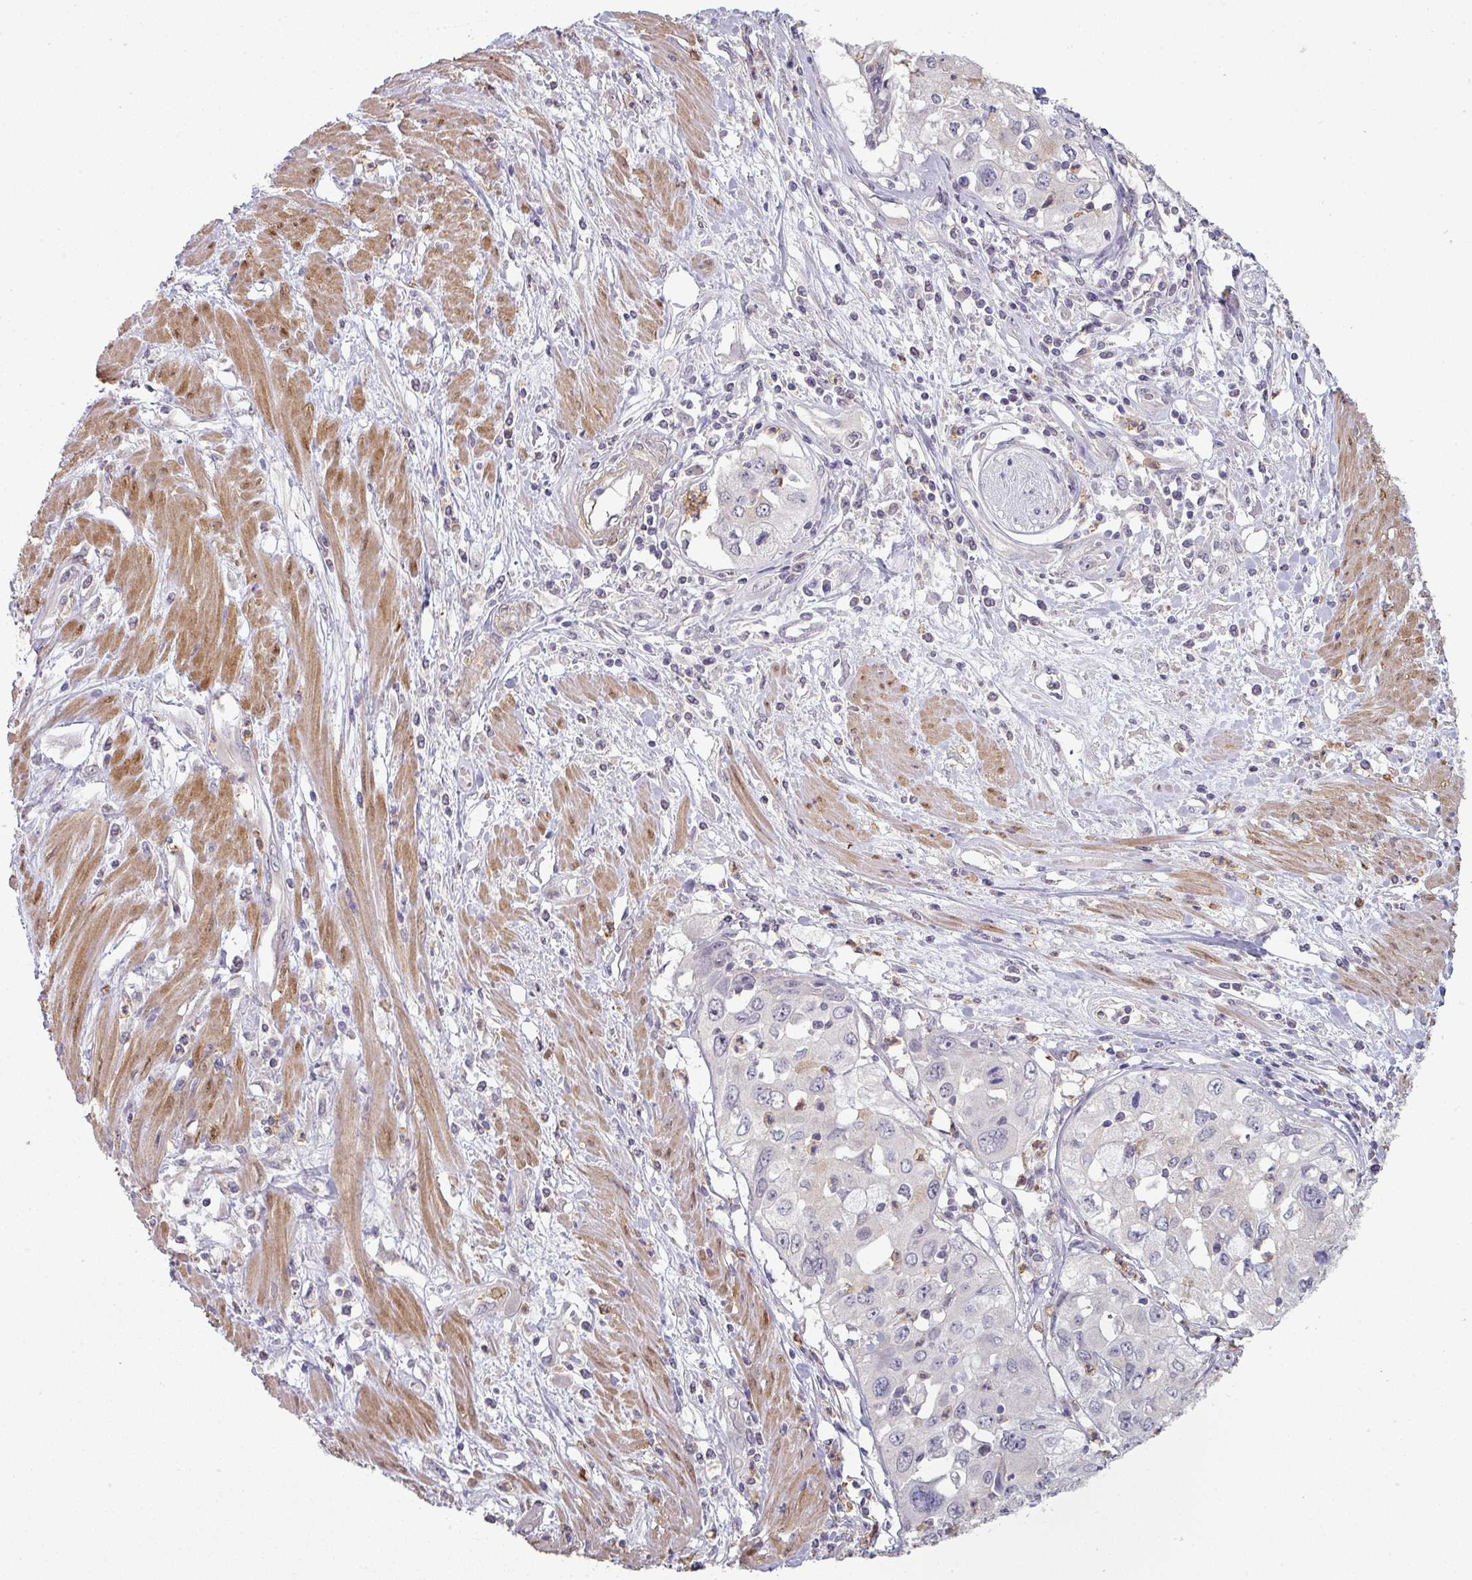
{"staining": {"intensity": "negative", "quantity": "none", "location": "none"}, "tissue": "cervical cancer", "cell_type": "Tumor cells", "image_type": "cancer", "snomed": [{"axis": "morphology", "description": "Squamous cell carcinoma, NOS"}, {"axis": "topography", "description": "Cervix"}], "caption": "Immunohistochemical staining of human cervical cancer (squamous cell carcinoma) shows no significant staining in tumor cells.", "gene": "MAGEC3", "patient": {"sex": "female", "age": 31}}